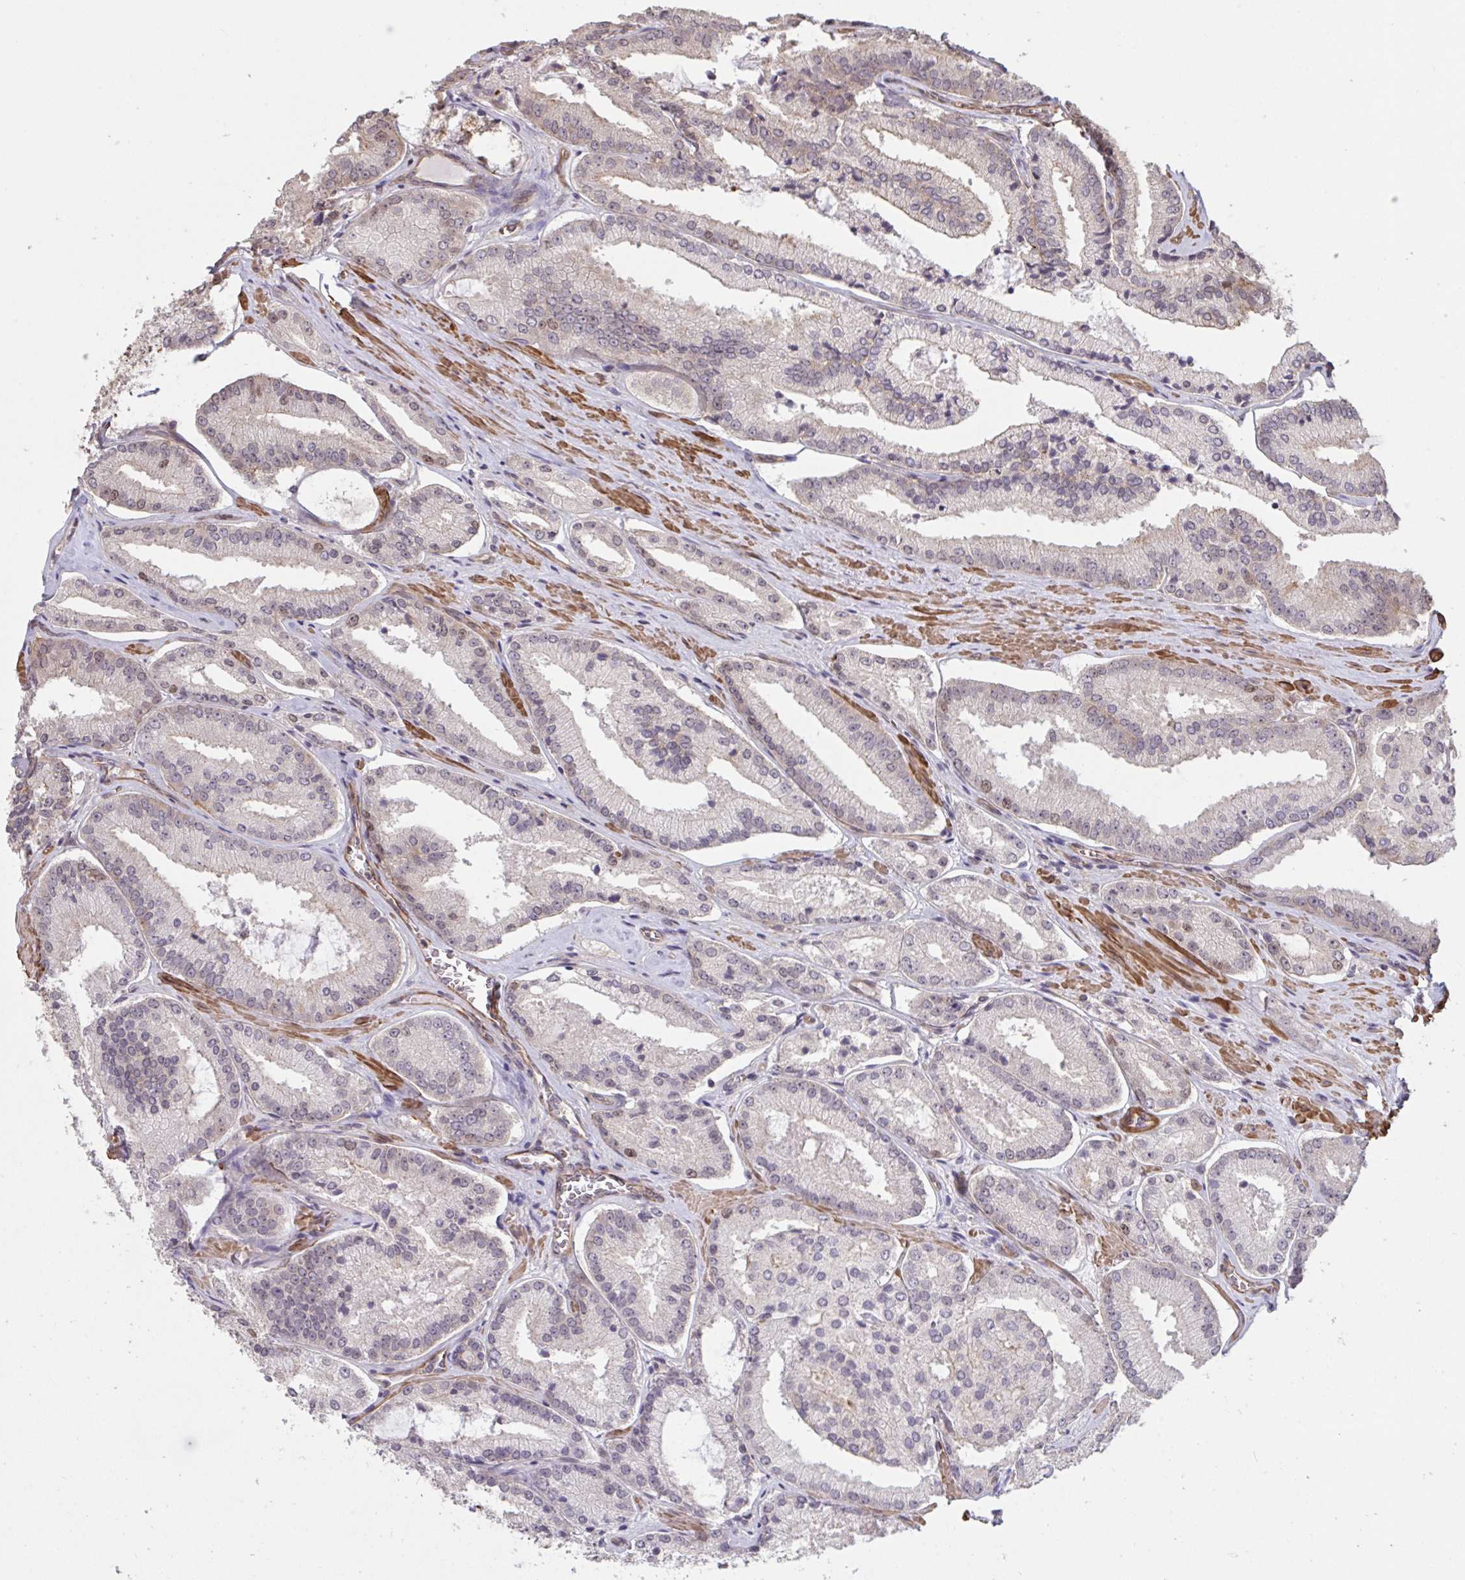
{"staining": {"intensity": "moderate", "quantity": "<25%", "location": "nuclear"}, "tissue": "prostate cancer", "cell_type": "Tumor cells", "image_type": "cancer", "snomed": [{"axis": "morphology", "description": "Adenocarcinoma, High grade"}, {"axis": "topography", "description": "Prostate"}], "caption": "A micrograph of adenocarcinoma (high-grade) (prostate) stained for a protein displays moderate nuclear brown staining in tumor cells. (brown staining indicates protein expression, while blue staining denotes nuclei).", "gene": "IPO5", "patient": {"sex": "male", "age": 73}}